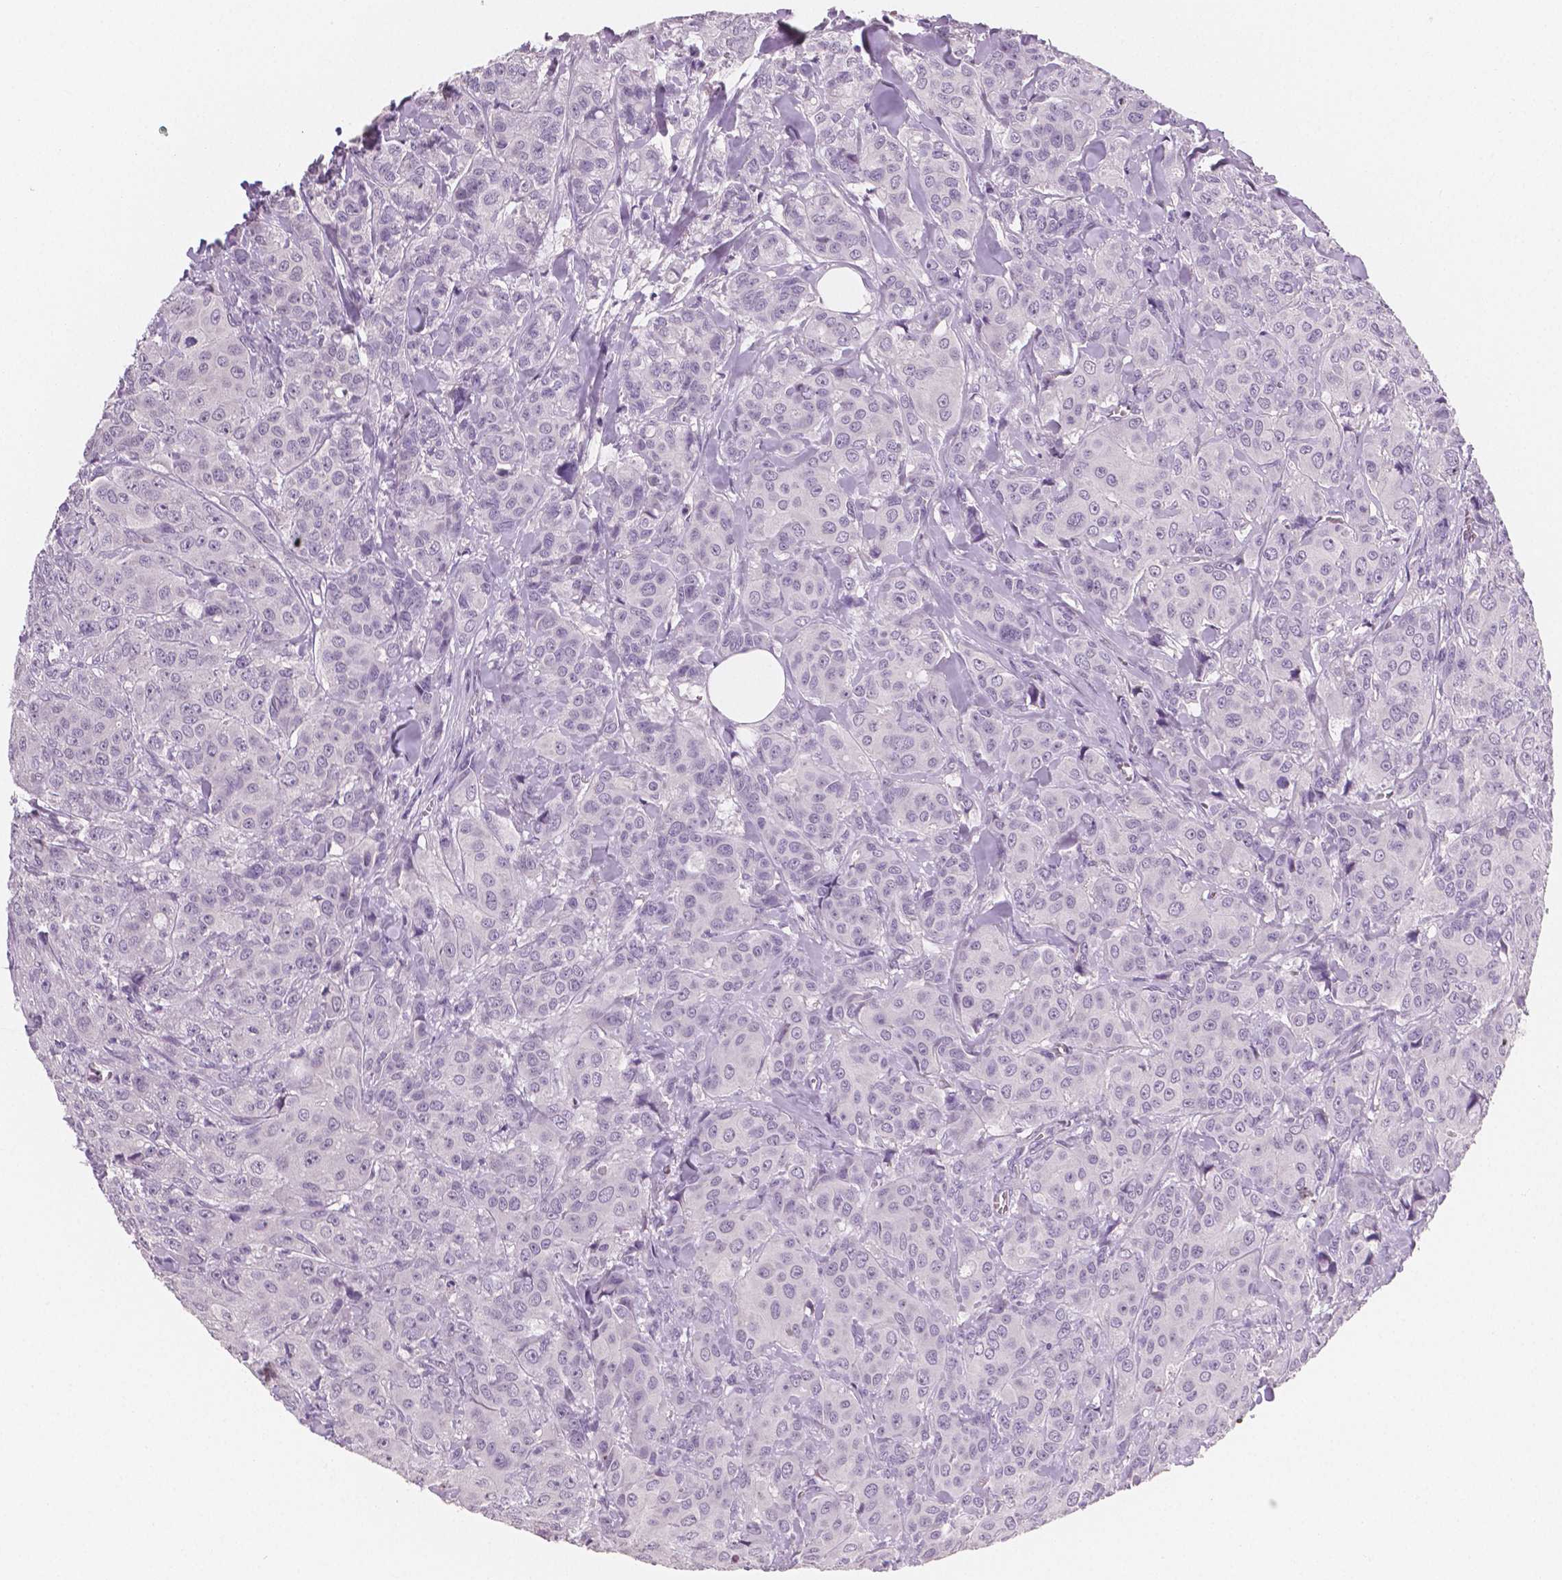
{"staining": {"intensity": "negative", "quantity": "none", "location": "none"}, "tissue": "breast cancer", "cell_type": "Tumor cells", "image_type": "cancer", "snomed": [{"axis": "morphology", "description": "Duct carcinoma"}, {"axis": "topography", "description": "Breast"}], "caption": "A histopathology image of infiltrating ductal carcinoma (breast) stained for a protein exhibits no brown staining in tumor cells.", "gene": "TSPAN7", "patient": {"sex": "female", "age": 43}}